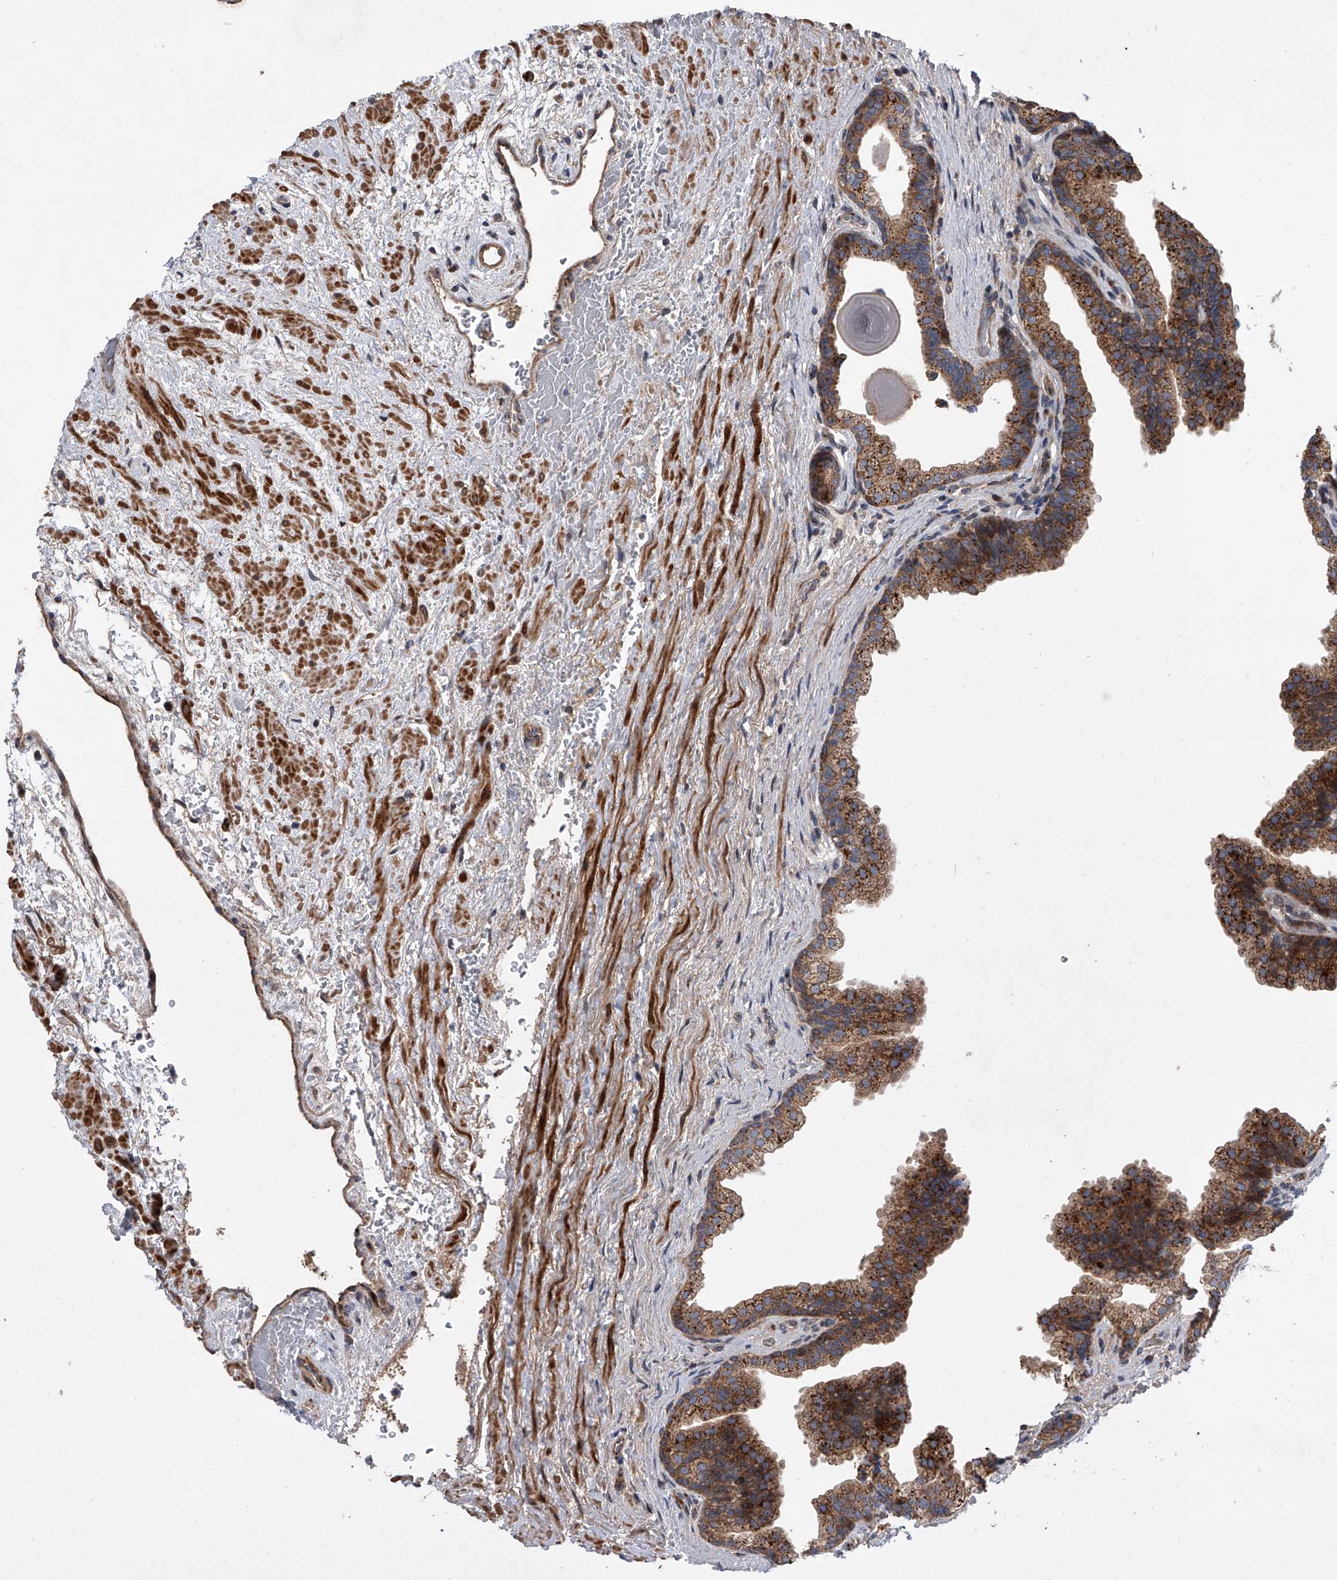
{"staining": {"intensity": "strong", "quantity": "25%-75%", "location": "cytoplasmic/membranous"}, "tissue": "prostate", "cell_type": "Glandular cells", "image_type": "normal", "snomed": [{"axis": "morphology", "description": "Normal tissue, NOS"}, {"axis": "topography", "description": "Prostate"}], "caption": "Immunohistochemistry staining of benign prostate, which shows high levels of strong cytoplasmic/membranous positivity in approximately 25%-75% of glandular cells indicating strong cytoplasmic/membranous protein expression. The staining was performed using DAB (3,3'-diaminobenzidine) (brown) for protein detection and nuclei were counterstained in hematoxylin (blue).", "gene": "USP47", "patient": {"sex": "male", "age": 48}}